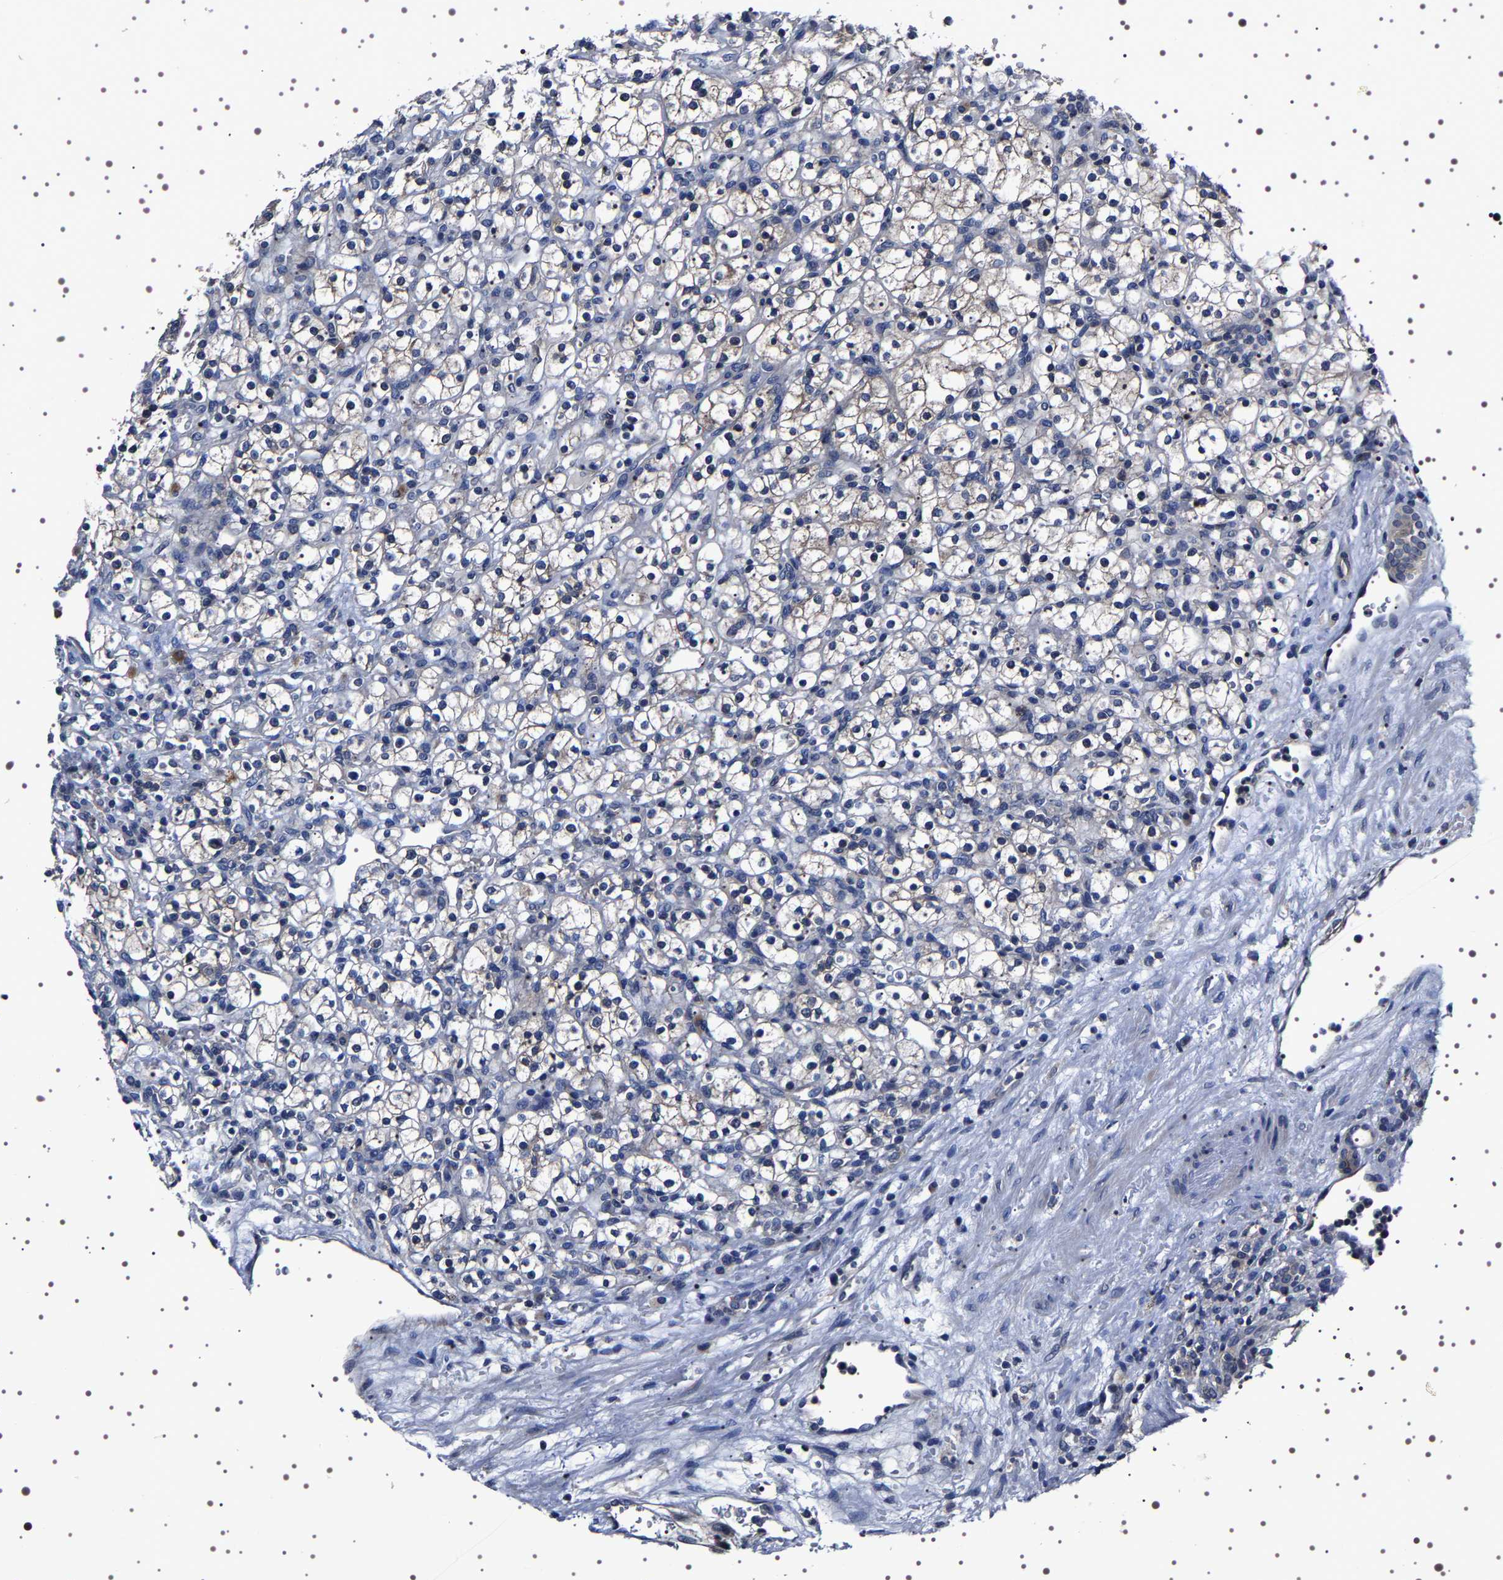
{"staining": {"intensity": "negative", "quantity": "none", "location": "none"}, "tissue": "renal cancer", "cell_type": "Tumor cells", "image_type": "cancer", "snomed": [{"axis": "morphology", "description": "Normal tissue, NOS"}, {"axis": "morphology", "description": "Adenocarcinoma, NOS"}, {"axis": "topography", "description": "Kidney"}], "caption": "High power microscopy histopathology image of an IHC image of renal adenocarcinoma, revealing no significant expression in tumor cells.", "gene": "TARBP1", "patient": {"sex": "female", "age": 55}}